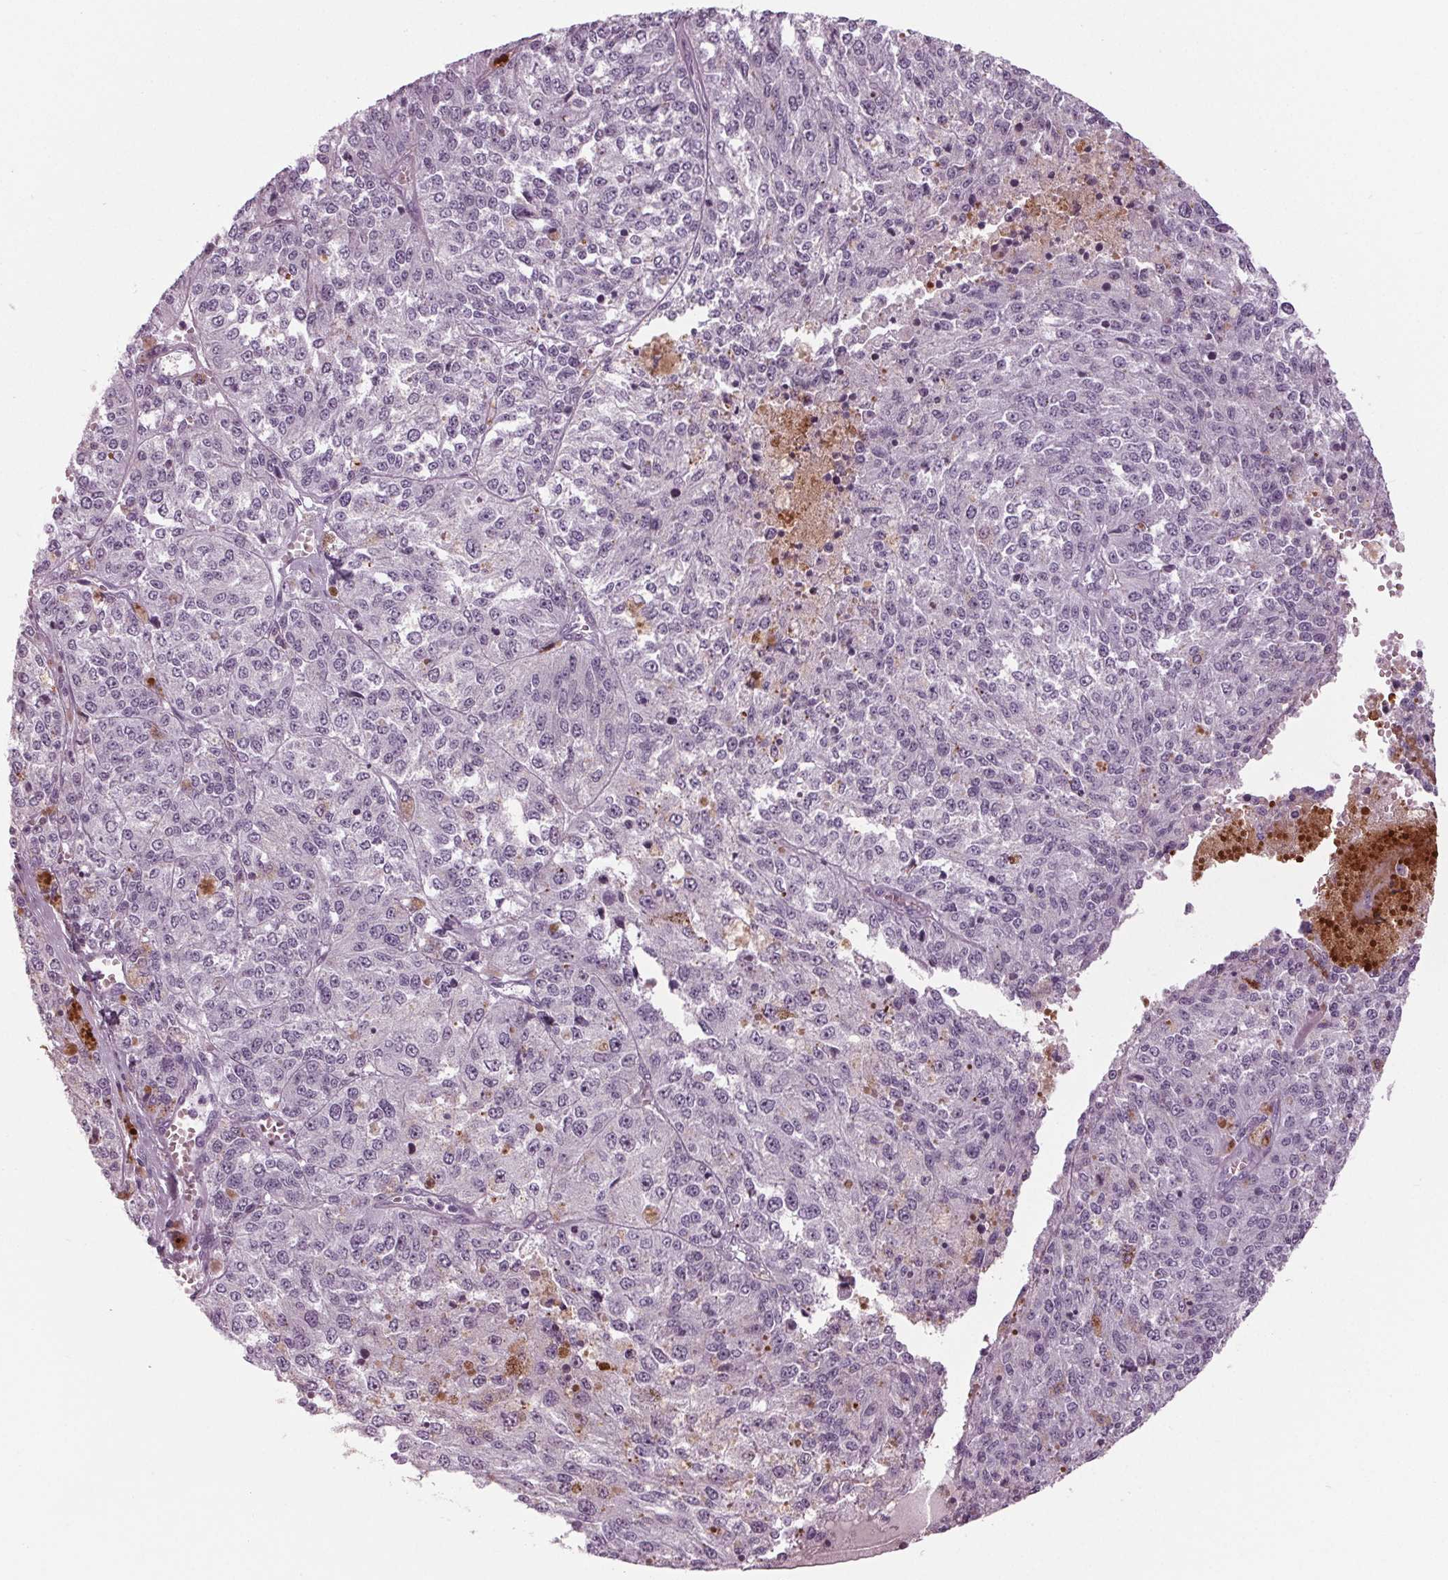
{"staining": {"intensity": "negative", "quantity": "none", "location": "none"}, "tissue": "melanoma", "cell_type": "Tumor cells", "image_type": "cancer", "snomed": [{"axis": "morphology", "description": "Malignant melanoma, Metastatic site"}, {"axis": "topography", "description": "Lymph node"}], "caption": "A histopathology image of human melanoma is negative for staining in tumor cells. Brightfield microscopy of immunohistochemistry (IHC) stained with DAB (3,3'-diaminobenzidine) (brown) and hematoxylin (blue), captured at high magnification.", "gene": "CYP3A43", "patient": {"sex": "female", "age": 64}}